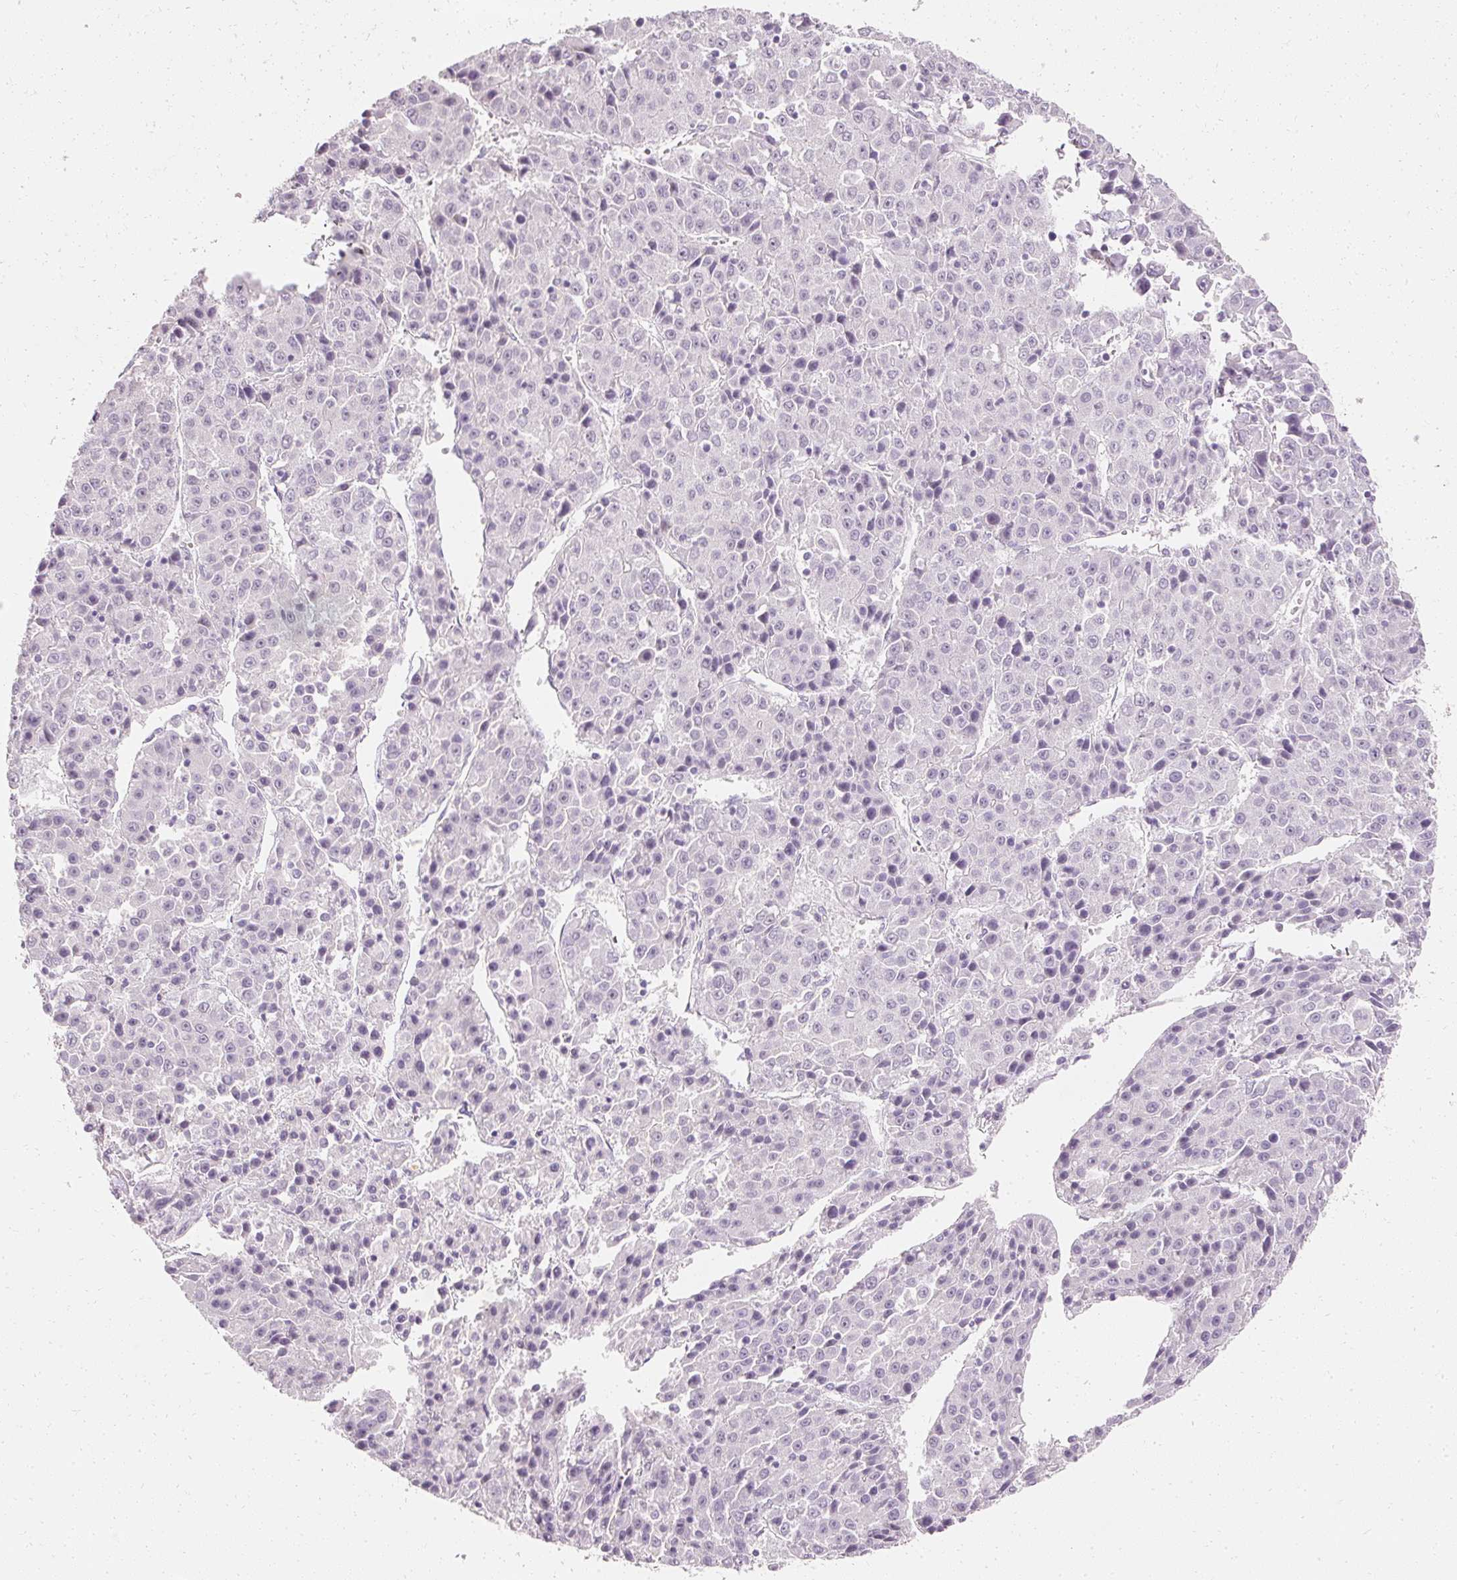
{"staining": {"intensity": "negative", "quantity": "none", "location": "none"}, "tissue": "liver cancer", "cell_type": "Tumor cells", "image_type": "cancer", "snomed": [{"axis": "morphology", "description": "Carcinoma, Hepatocellular, NOS"}, {"axis": "topography", "description": "Liver"}], "caption": "Immunohistochemistry histopathology image of human liver hepatocellular carcinoma stained for a protein (brown), which exhibits no positivity in tumor cells. (Stains: DAB (3,3'-diaminobenzidine) immunohistochemistry (IHC) with hematoxylin counter stain, Microscopy: brightfield microscopy at high magnification).", "gene": "ELAVL3", "patient": {"sex": "female", "age": 53}}